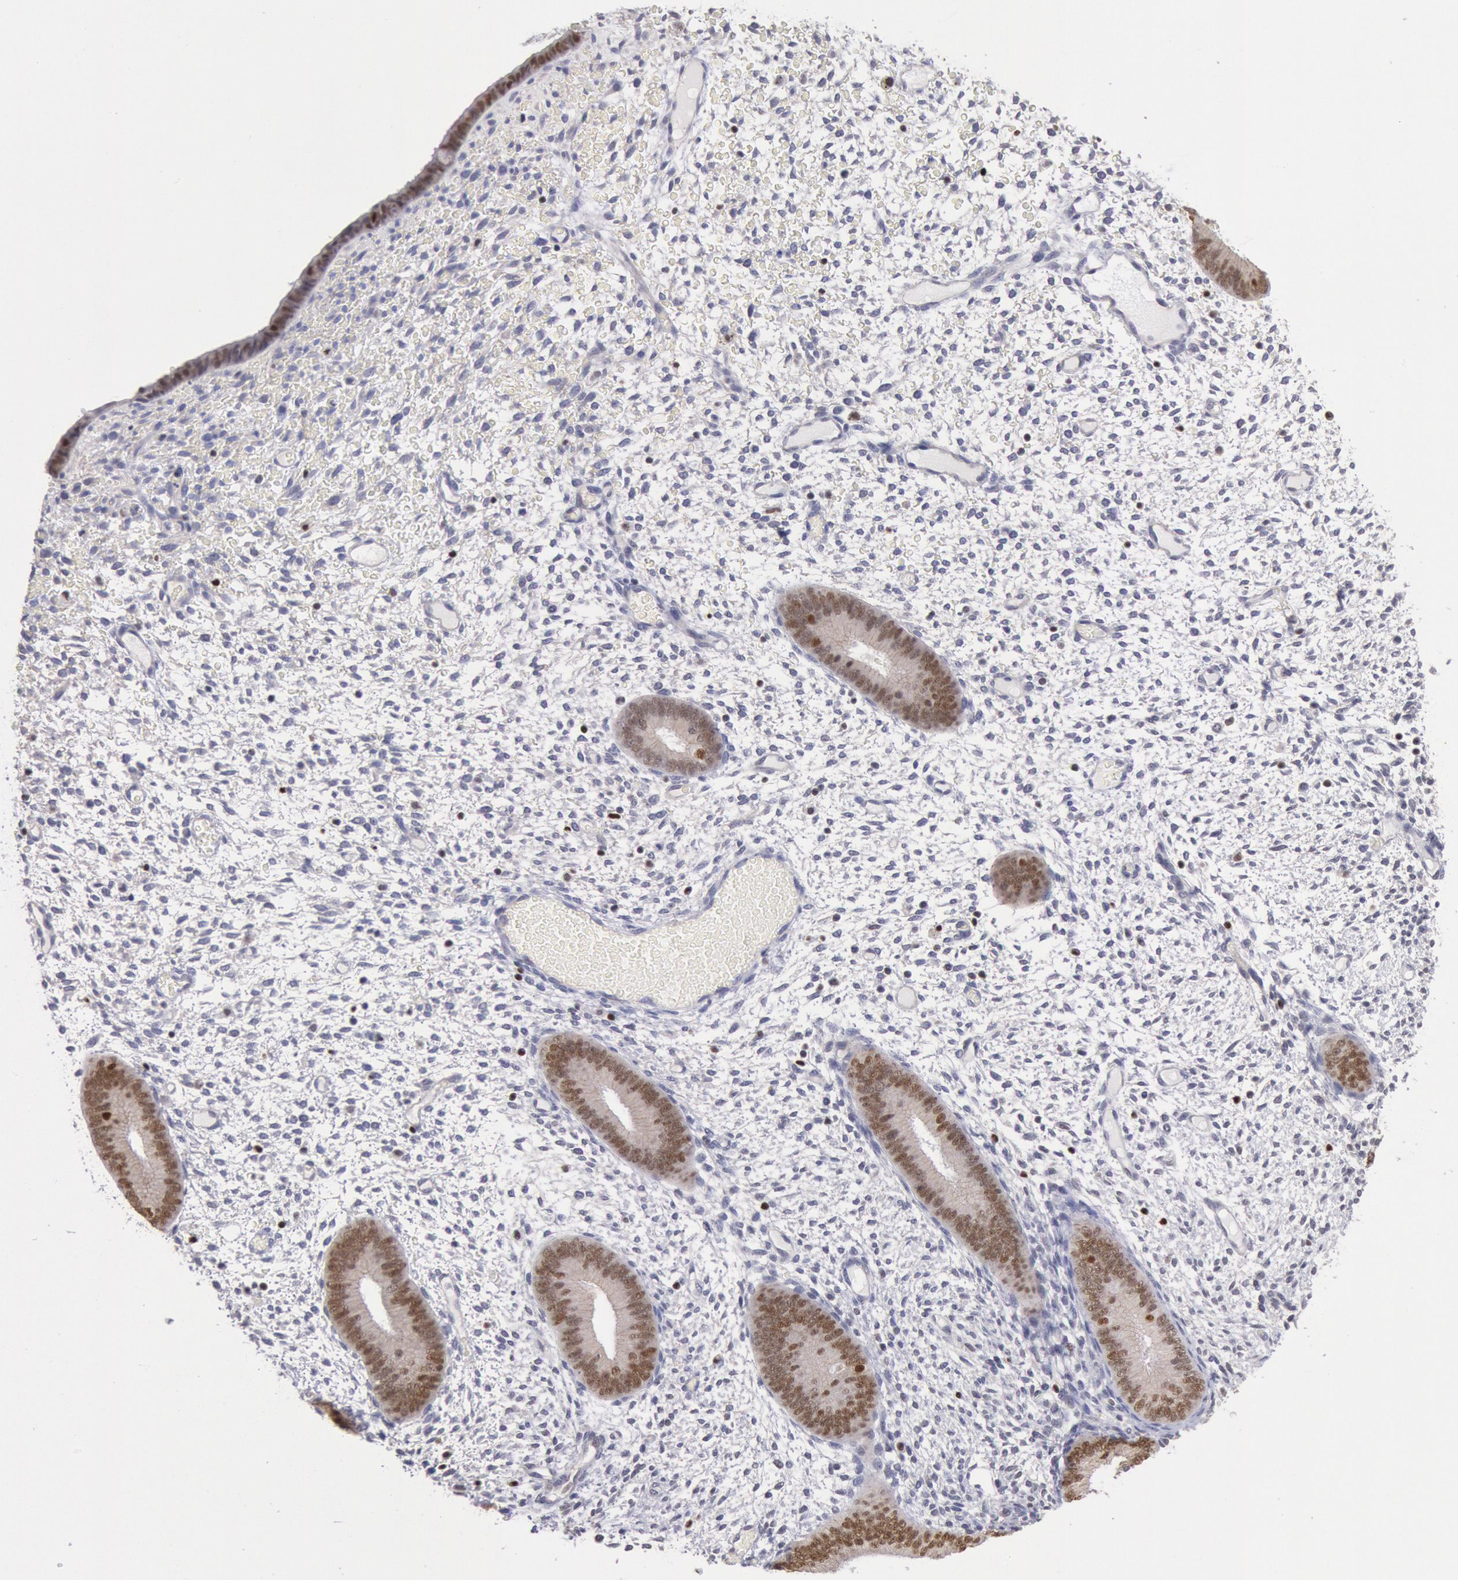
{"staining": {"intensity": "moderate", "quantity": "<25%", "location": "nuclear"}, "tissue": "endometrium", "cell_type": "Cells in endometrial stroma", "image_type": "normal", "snomed": [{"axis": "morphology", "description": "Normal tissue, NOS"}, {"axis": "topography", "description": "Endometrium"}], "caption": "Cells in endometrial stroma reveal low levels of moderate nuclear staining in approximately <25% of cells in normal human endometrium.", "gene": "RPS6KA5", "patient": {"sex": "female", "age": 42}}